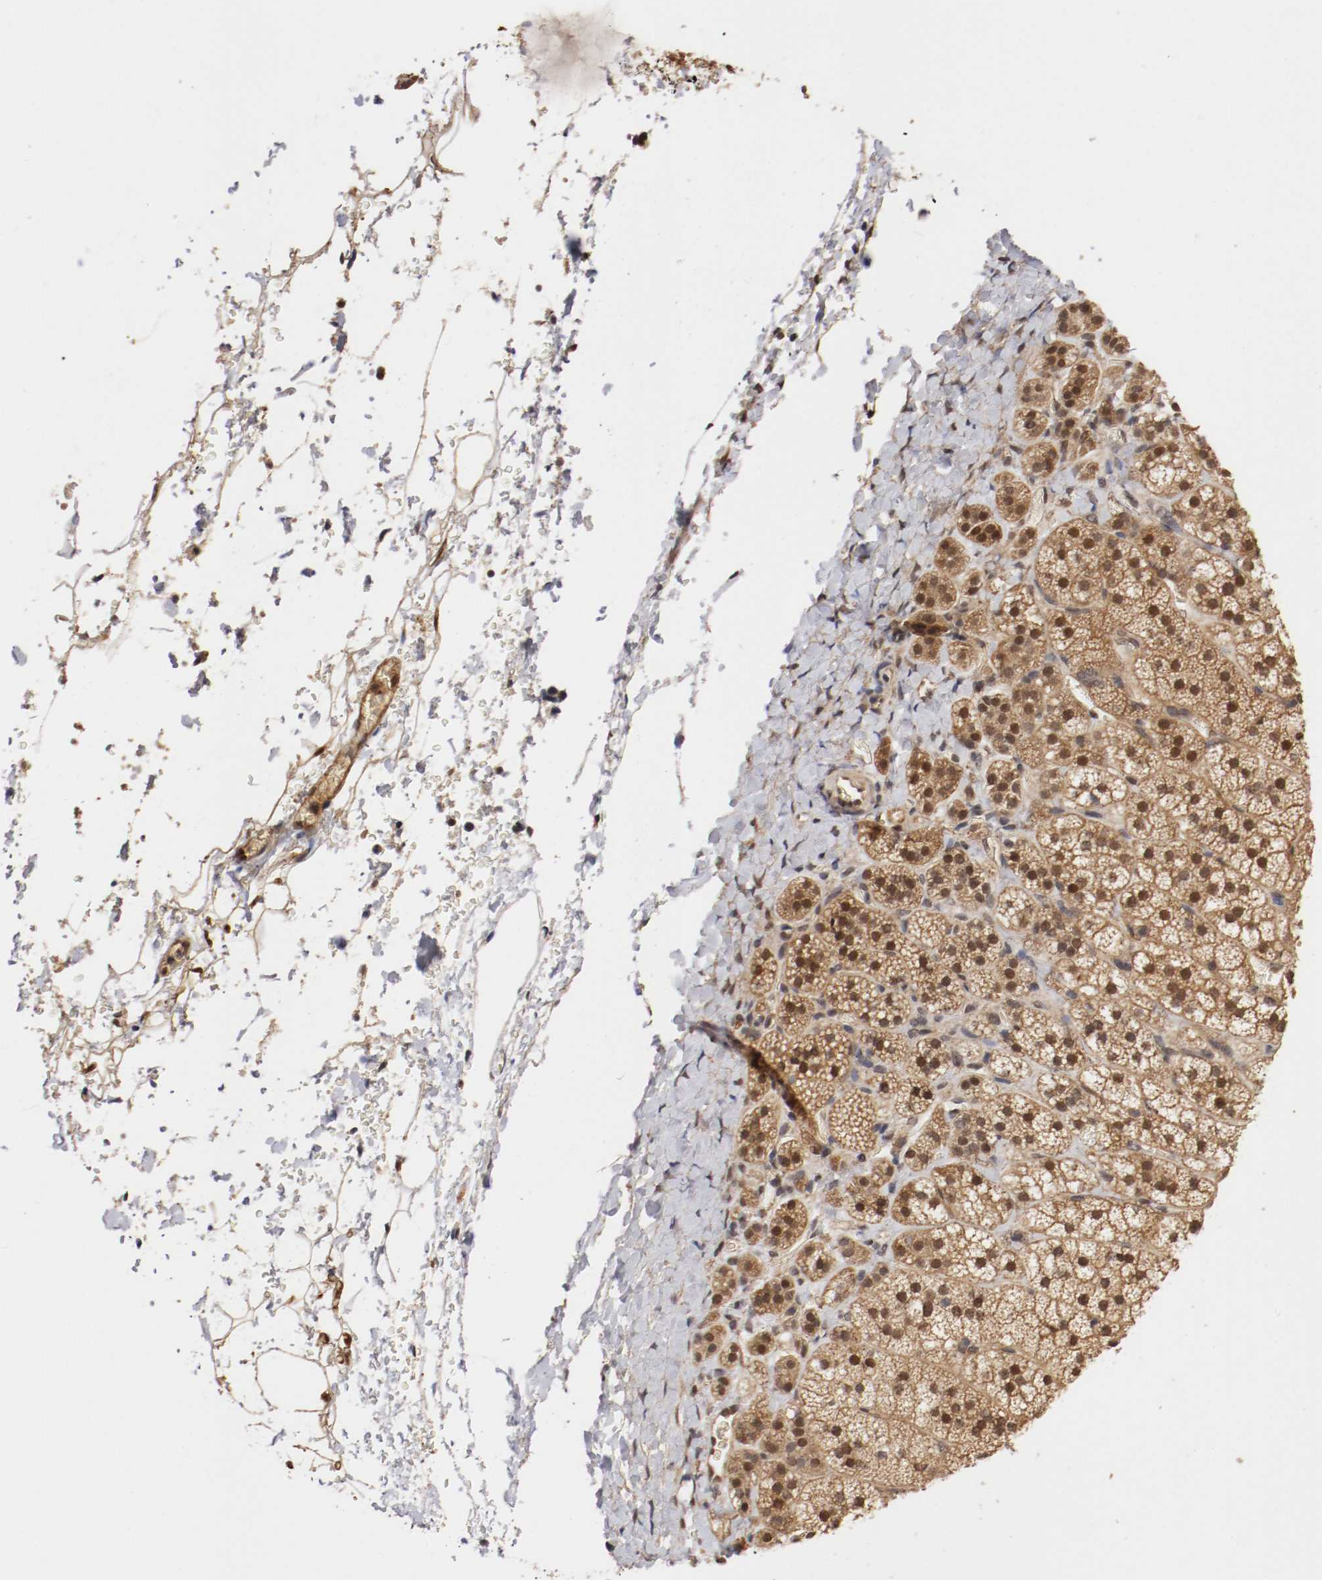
{"staining": {"intensity": "moderate", "quantity": ">75%", "location": "cytoplasmic/membranous,nuclear"}, "tissue": "adrenal gland", "cell_type": "Glandular cells", "image_type": "normal", "snomed": [{"axis": "morphology", "description": "Normal tissue, NOS"}, {"axis": "topography", "description": "Adrenal gland"}], "caption": "This histopathology image shows immunohistochemistry (IHC) staining of normal adrenal gland, with medium moderate cytoplasmic/membranous,nuclear staining in about >75% of glandular cells.", "gene": "DNMT3B", "patient": {"sex": "female", "age": 44}}